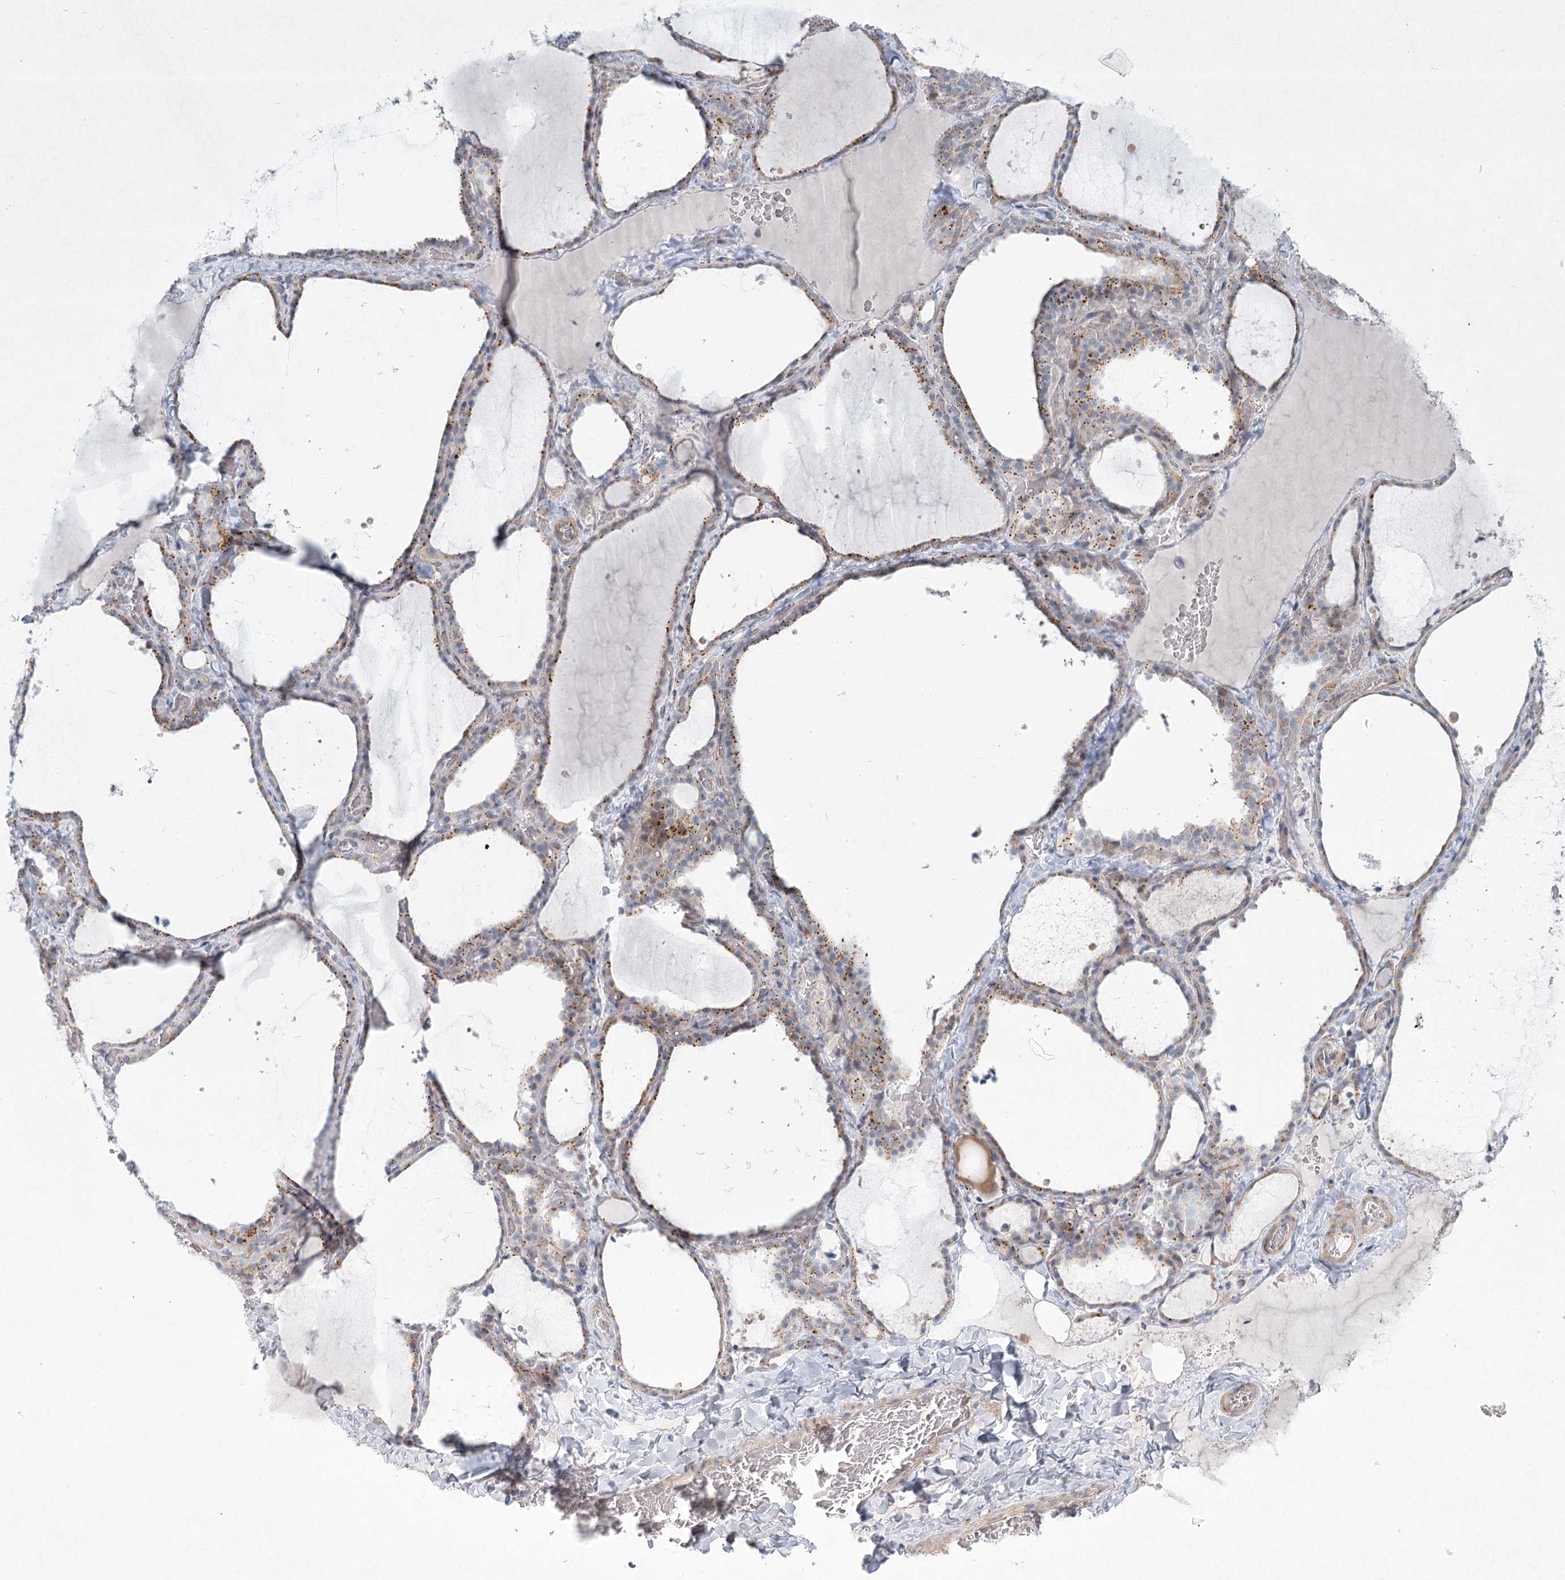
{"staining": {"intensity": "moderate", "quantity": "25%-75%", "location": "cytoplasmic/membranous"}, "tissue": "thyroid gland", "cell_type": "Glandular cells", "image_type": "normal", "snomed": [{"axis": "morphology", "description": "Normal tissue, NOS"}, {"axis": "topography", "description": "Thyroid gland"}], "caption": "Protein staining by immunohistochemistry (IHC) reveals moderate cytoplasmic/membranous staining in about 25%-75% of glandular cells in unremarkable thyroid gland. Using DAB (brown) and hematoxylin (blue) stains, captured at high magnification using brightfield microscopy.", "gene": "FAM110C", "patient": {"sex": "female", "age": 22}}